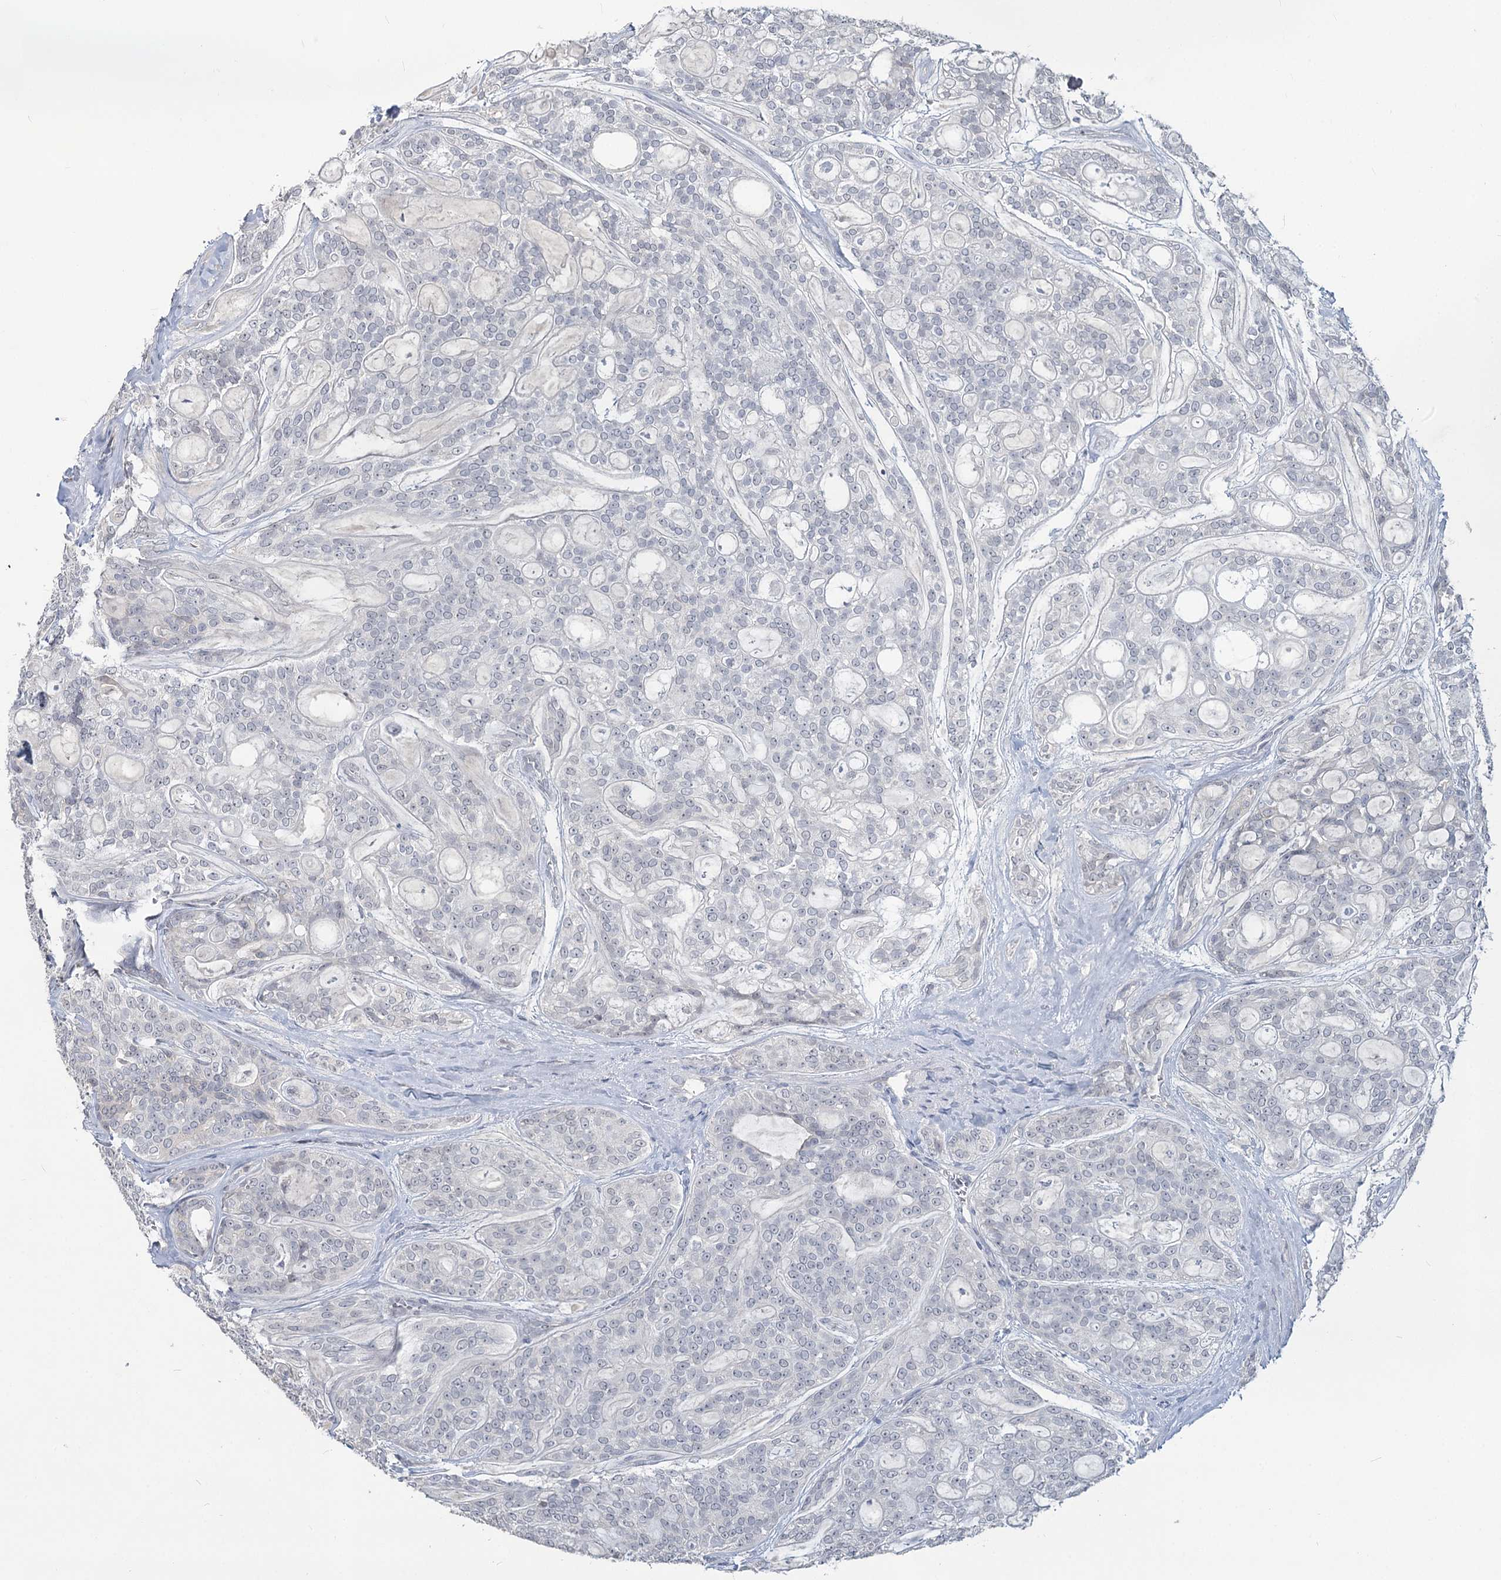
{"staining": {"intensity": "negative", "quantity": "none", "location": "none"}, "tissue": "head and neck cancer", "cell_type": "Tumor cells", "image_type": "cancer", "snomed": [{"axis": "morphology", "description": "Adenocarcinoma, NOS"}, {"axis": "topography", "description": "Head-Neck"}], "caption": "Immunohistochemistry photomicrograph of neoplastic tissue: human adenocarcinoma (head and neck) stained with DAB (3,3'-diaminobenzidine) demonstrates no significant protein positivity in tumor cells.", "gene": "SLC9A3", "patient": {"sex": "male", "age": 66}}